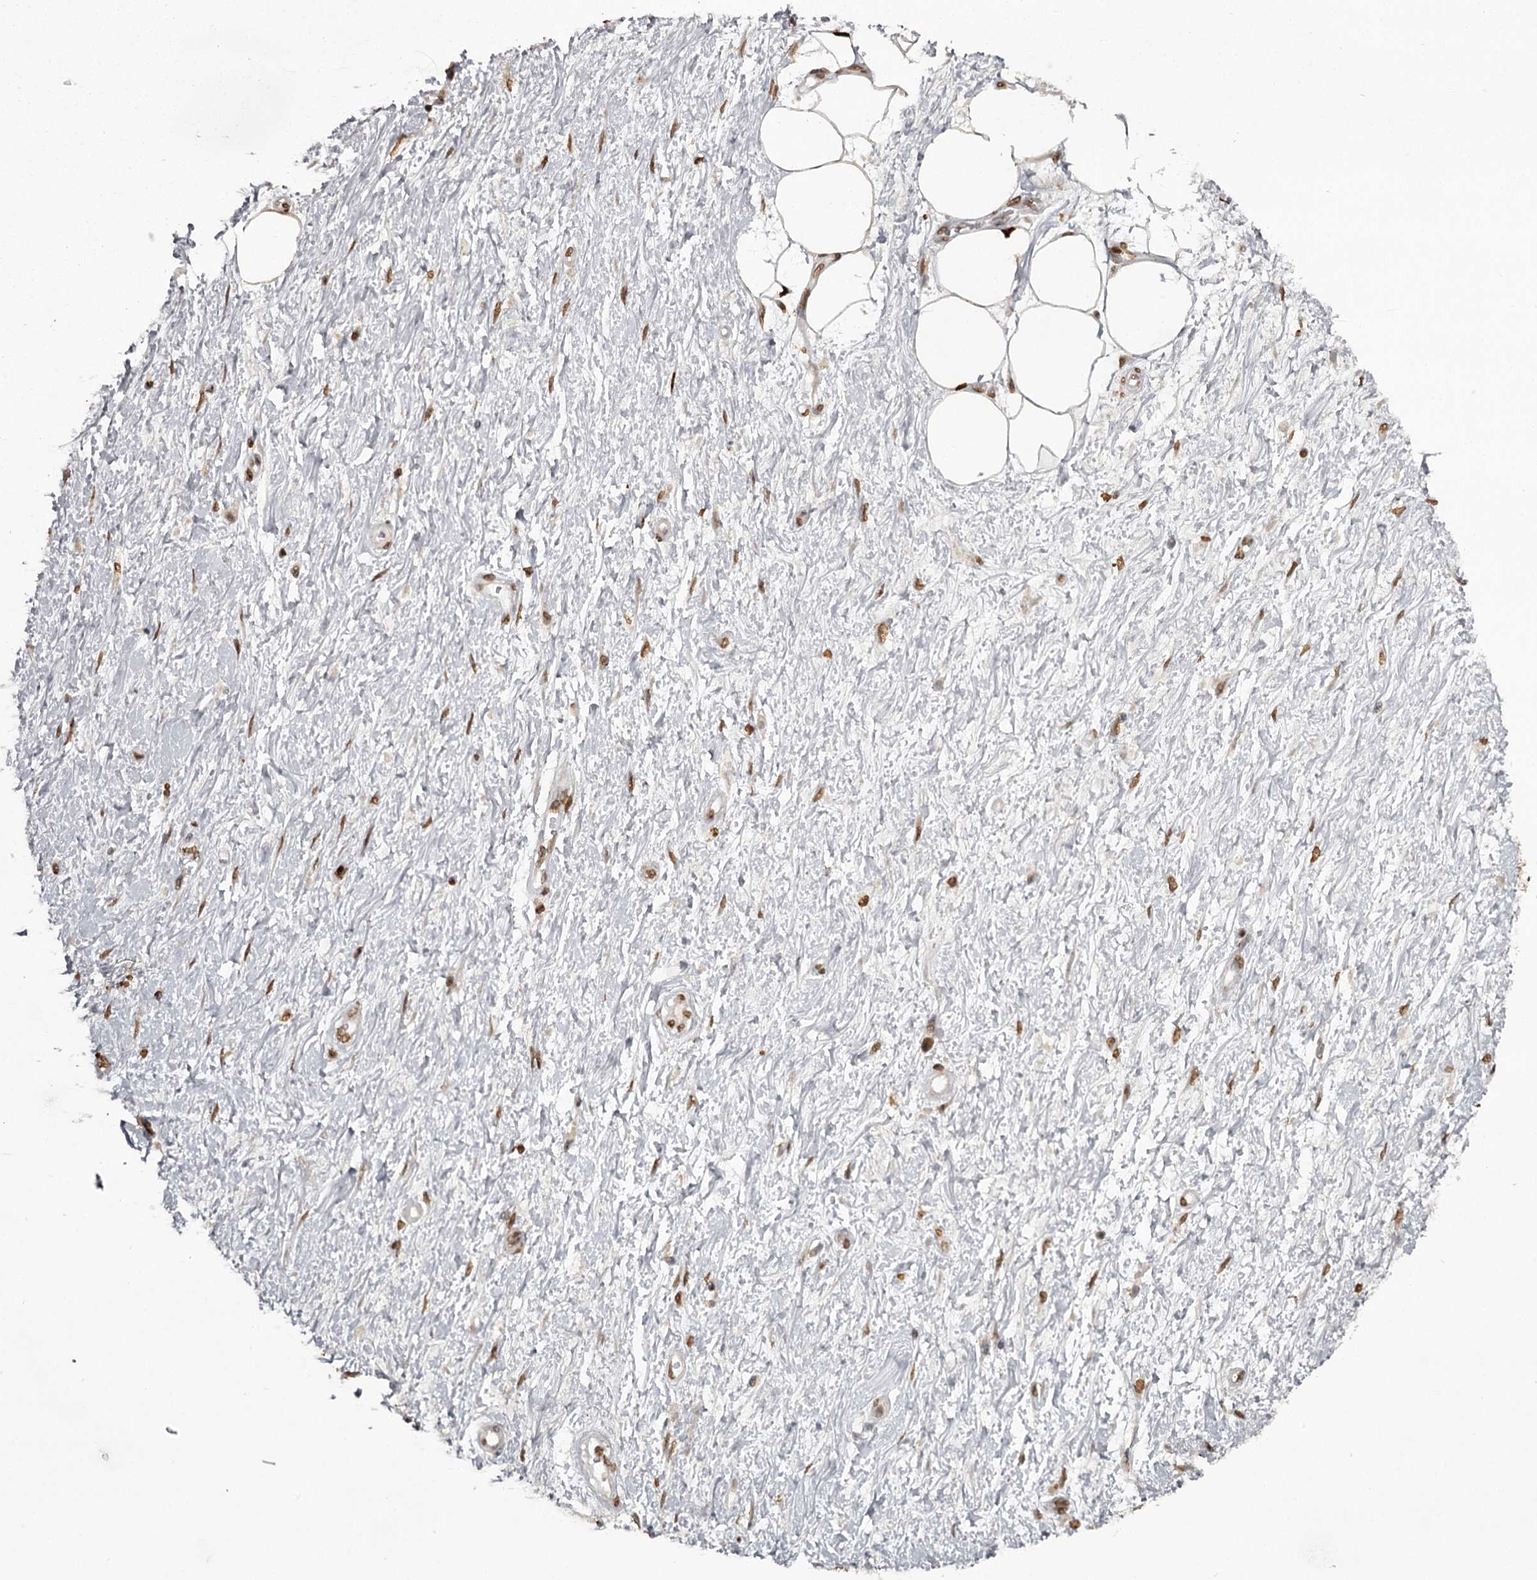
{"staining": {"intensity": "strong", "quantity": ">75%", "location": "nuclear"}, "tissue": "adipose tissue", "cell_type": "Adipocytes", "image_type": "normal", "snomed": [{"axis": "morphology", "description": "Normal tissue, NOS"}, {"axis": "morphology", "description": "Adenocarcinoma, NOS"}, {"axis": "topography", "description": "Pancreas"}, {"axis": "topography", "description": "Peripheral nerve tissue"}], "caption": "An immunohistochemistry photomicrograph of unremarkable tissue is shown. Protein staining in brown shows strong nuclear positivity in adipose tissue within adipocytes.", "gene": "THYN1", "patient": {"sex": "male", "age": 59}}